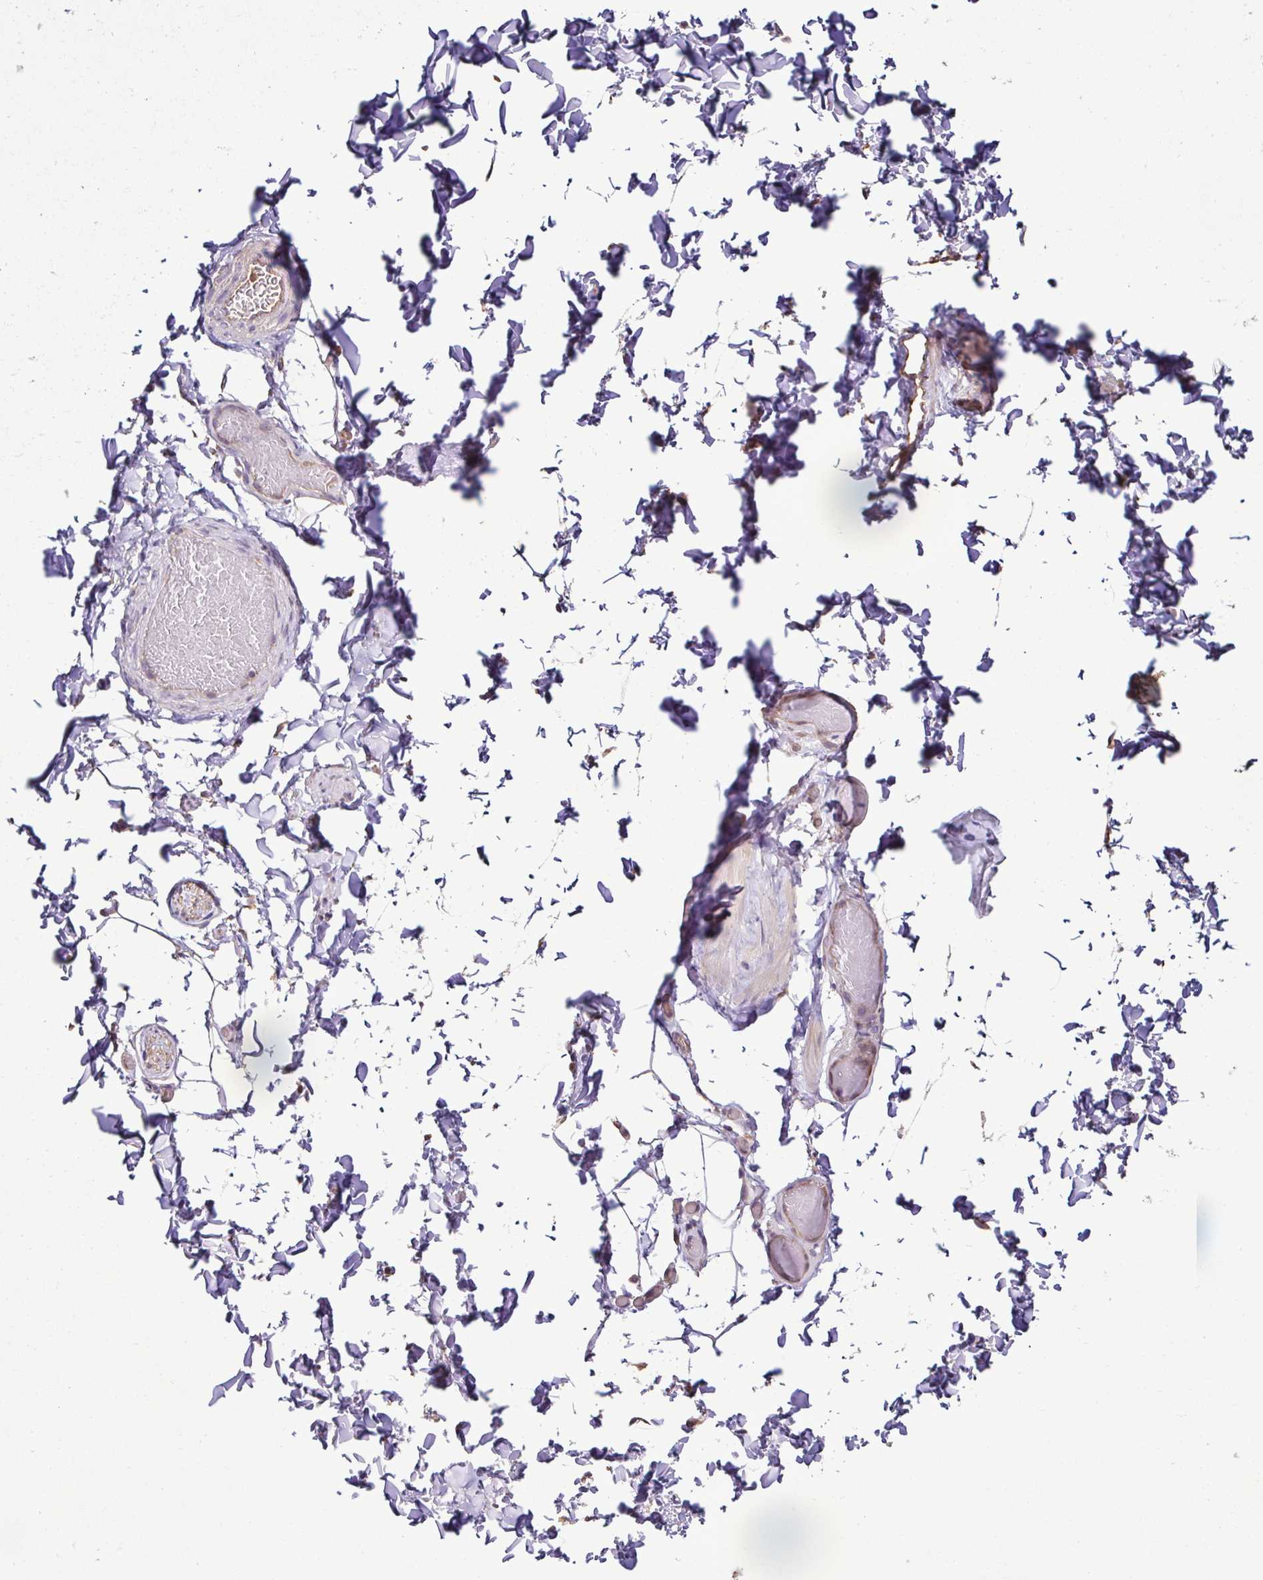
{"staining": {"intensity": "negative", "quantity": "none", "location": "none"}, "tissue": "adipose tissue", "cell_type": "Adipocytes", "image_type": "normal", "snomed": [{"axis": "morphology", "description": "Normal tissue, NOS"}, {"axis": "topography", "description": "Soft tissue"}, {"axis": "topography", "description": "Adipose tissue"}, {"axis": "topography", "description": "Vascular tissue"}, {"axis": "topography", "description": "Peripheral nerve tissue"}], "caption": "A high-resolution photomicrograph shows immunohistochemistry staining of unremarkable adipose tissue, which displays no significant positivity in adipocytes. (DAB immunohistochemistry (IHC), high magnification).", "gene": "LMOD2", "patient": {"sex": "male", "age": 29}}